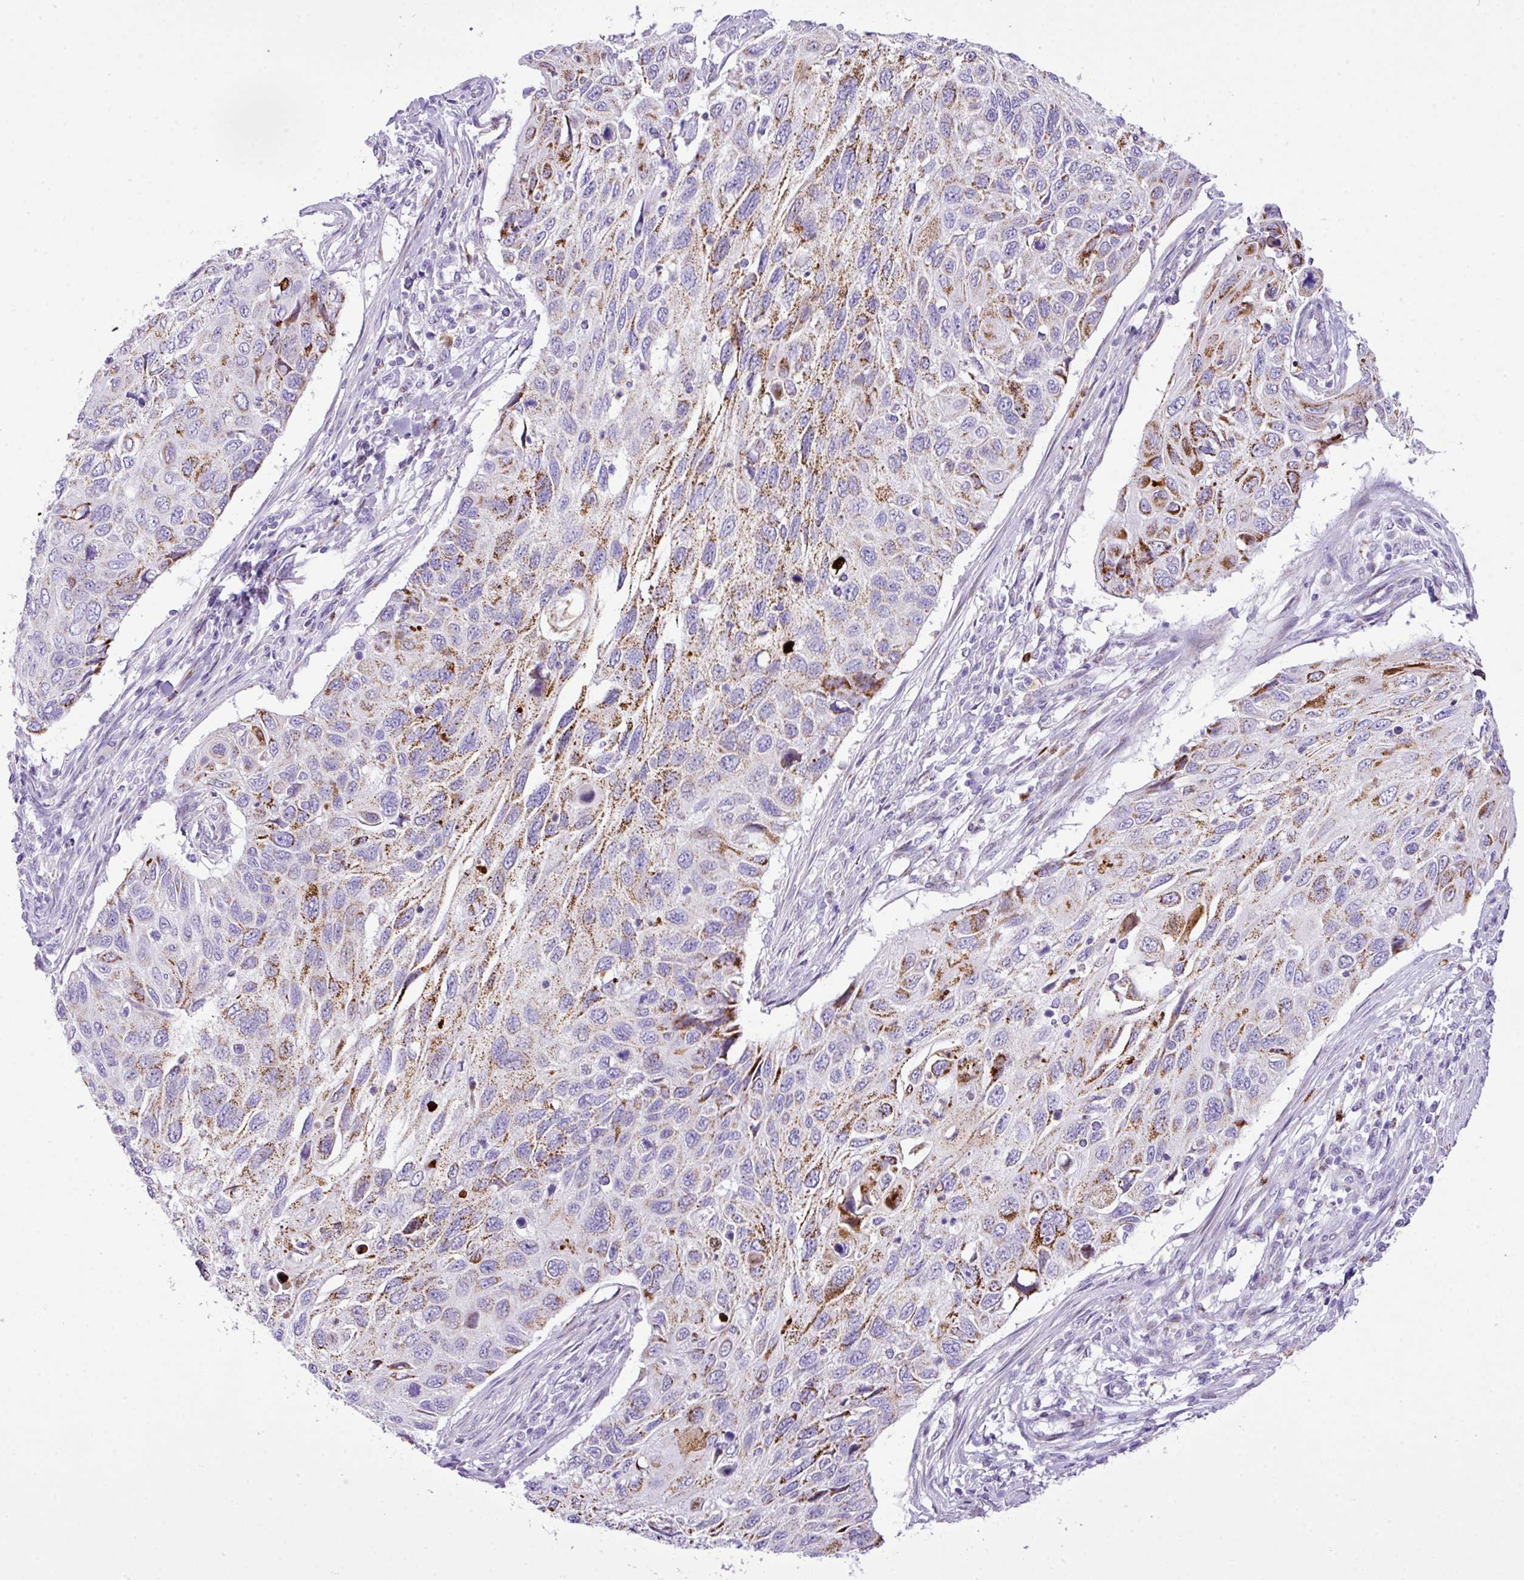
{"staining": {"intensity": "moderate", "quantity": "25%-75%", "location": "cytoplasmic/membranous"}, "tissue": "cervical cancer", "cell_type": "Tumor cells", "image_type": "cancer", "snomed": [{"axis": "morphology", "description": "Squamous cell carcinoma, NOS"}, {"axis": "topography", "description": "Cervix"}], "caption": "The immunohistochemical stain shows moderate cytoplasmic/membranous expression in tumor cells of cervical cancer (squamous cell carcinoma) tissue. The staining was performed using DAB (3,3'-diaminobenzidine) to visualize the protein expression in brown, while the nuclei were stained in blue with hematoxylin (Magnification: 20x).", "gene": "RCAN2", "patient": {"sex": "female", "age": 70}}